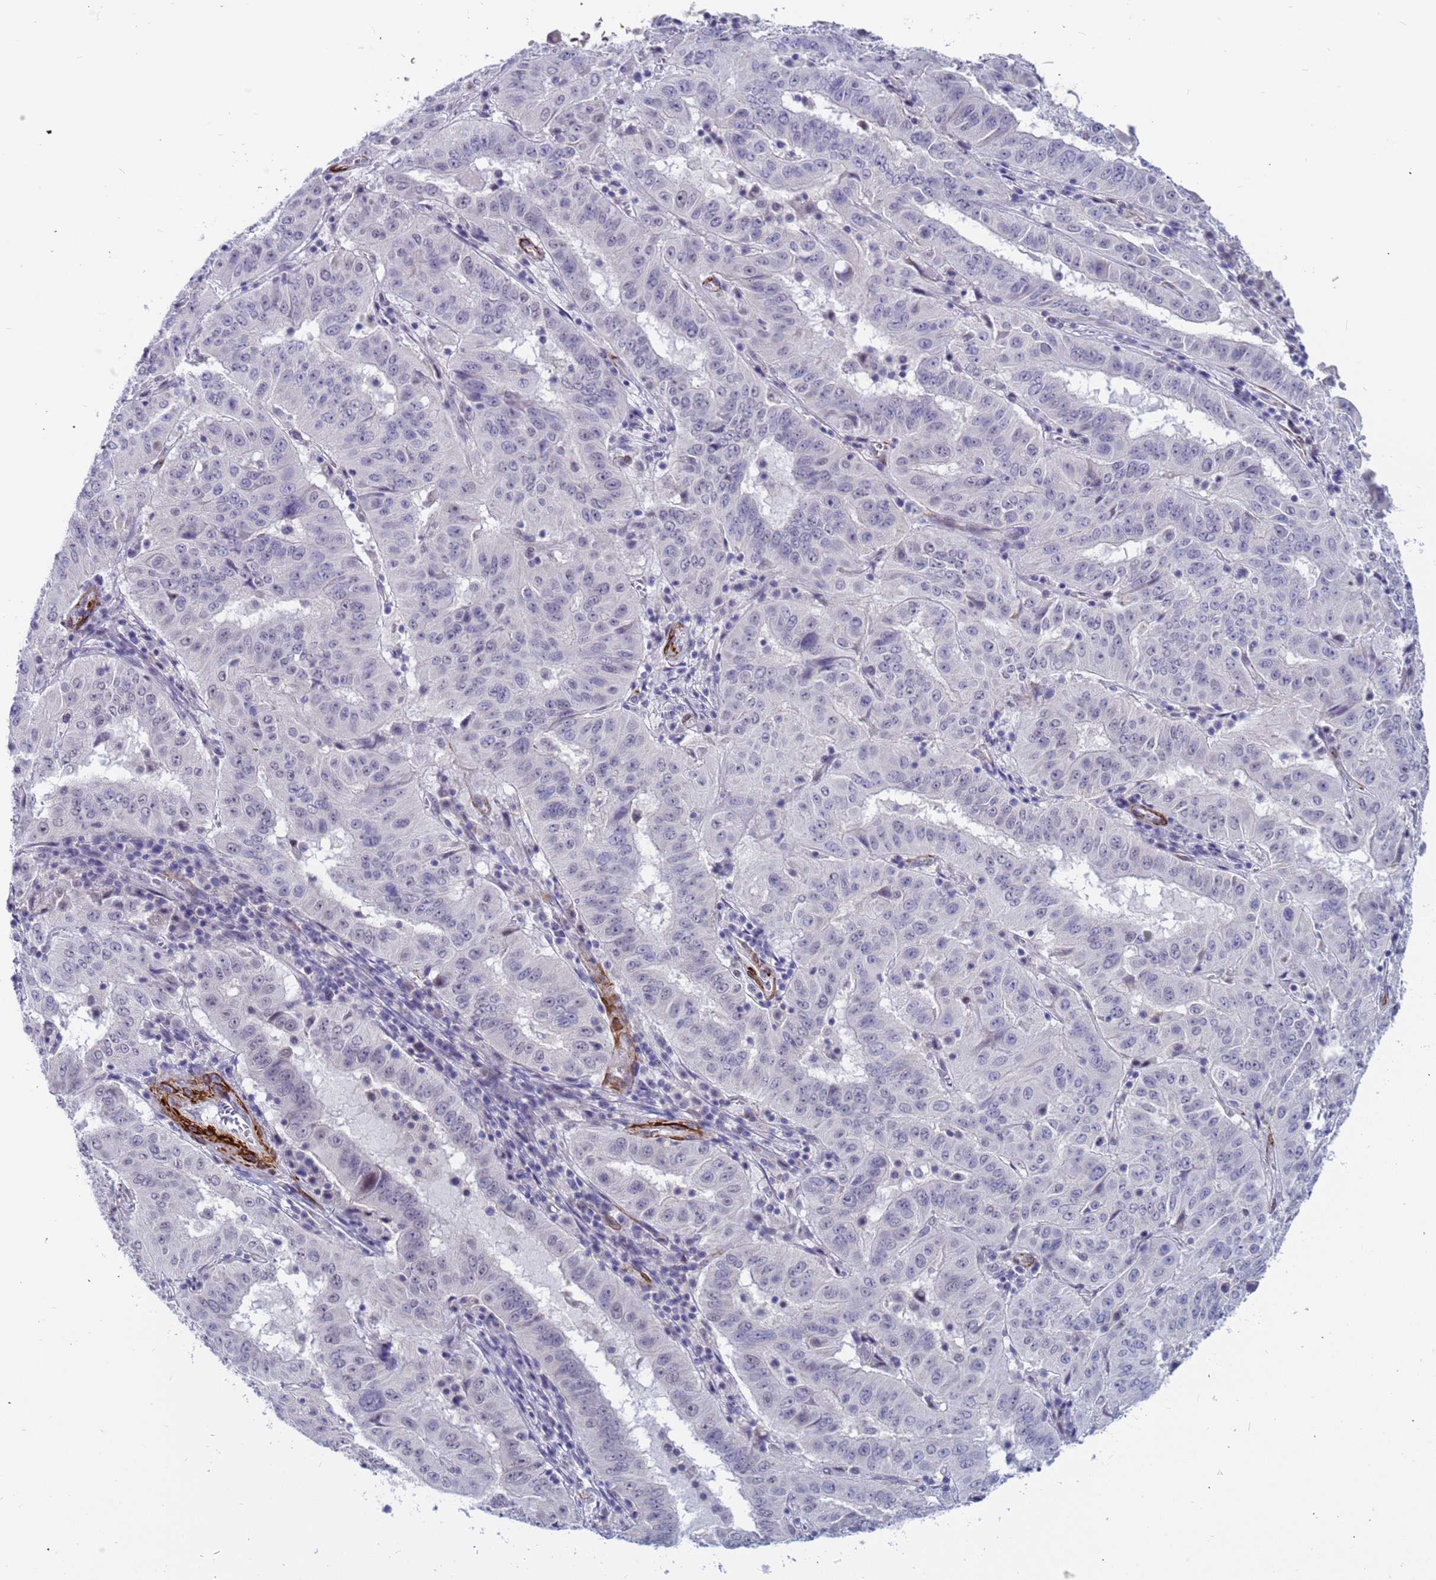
{"staining": {"intensity": "negative", "quantity": "none", "location": "none"}, "tissue": "pancreatic cancer", "cell_type": "Tumor cells", "image_type": "cancer", "snomed": [{"axis": "morphology", "description": "Adenocarcinoma, NOS"}, {"axis": "topography", "description": "Pancreas"}], "caption": "Pancreatic cancer was stained to show a protein in brown. There is no significant expression in tumor cells.", "gene": "CXorf65", "patient": {"sex": "male", "age": 63}}